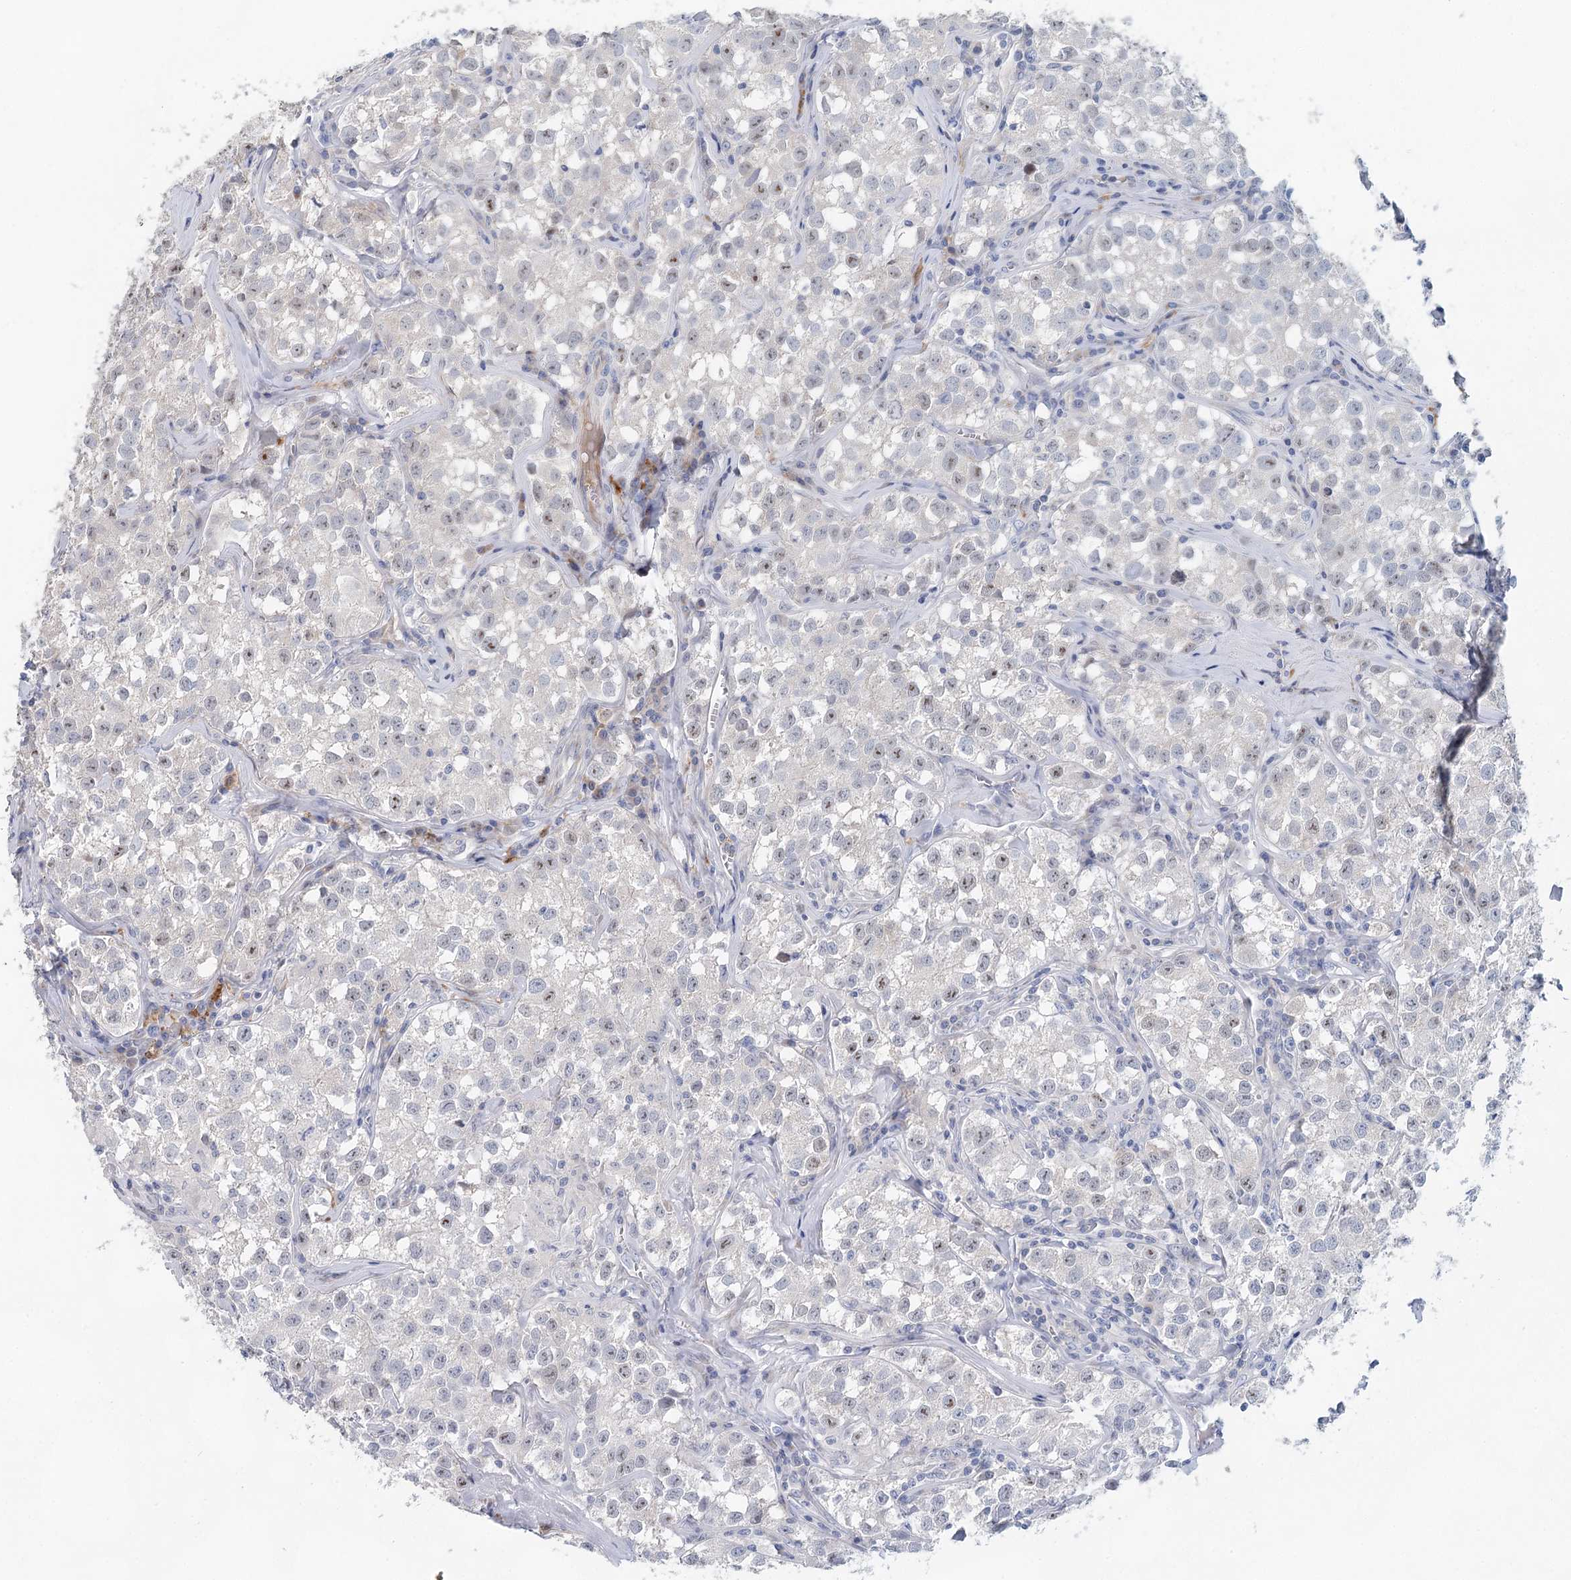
{"staining": {"intensity": "weak", "quantity": "<25%", "location": "nuclear"}, "tissue": "testis cancer", "cell_type": "Tumor cells", "image_type": "cancer", "snomed": [{"axis": "morphology", "description": "Seminoma, NOS"}, {"axis": "morphology", "description": "Carcinoma, Embryonal, NOS"}, {"axis": "topography", "description": "Testis"}], "caption": "Immunohistochemistry micrograph of human seminoma (testis) stained for a protein (brown), which shows no expression in tumor cells. (Immunohistochemistry (ihc), brightfield microscopy, high magnification).", "gene": "SLC19A3", "patient": {"sex": "male", "age": 43}}